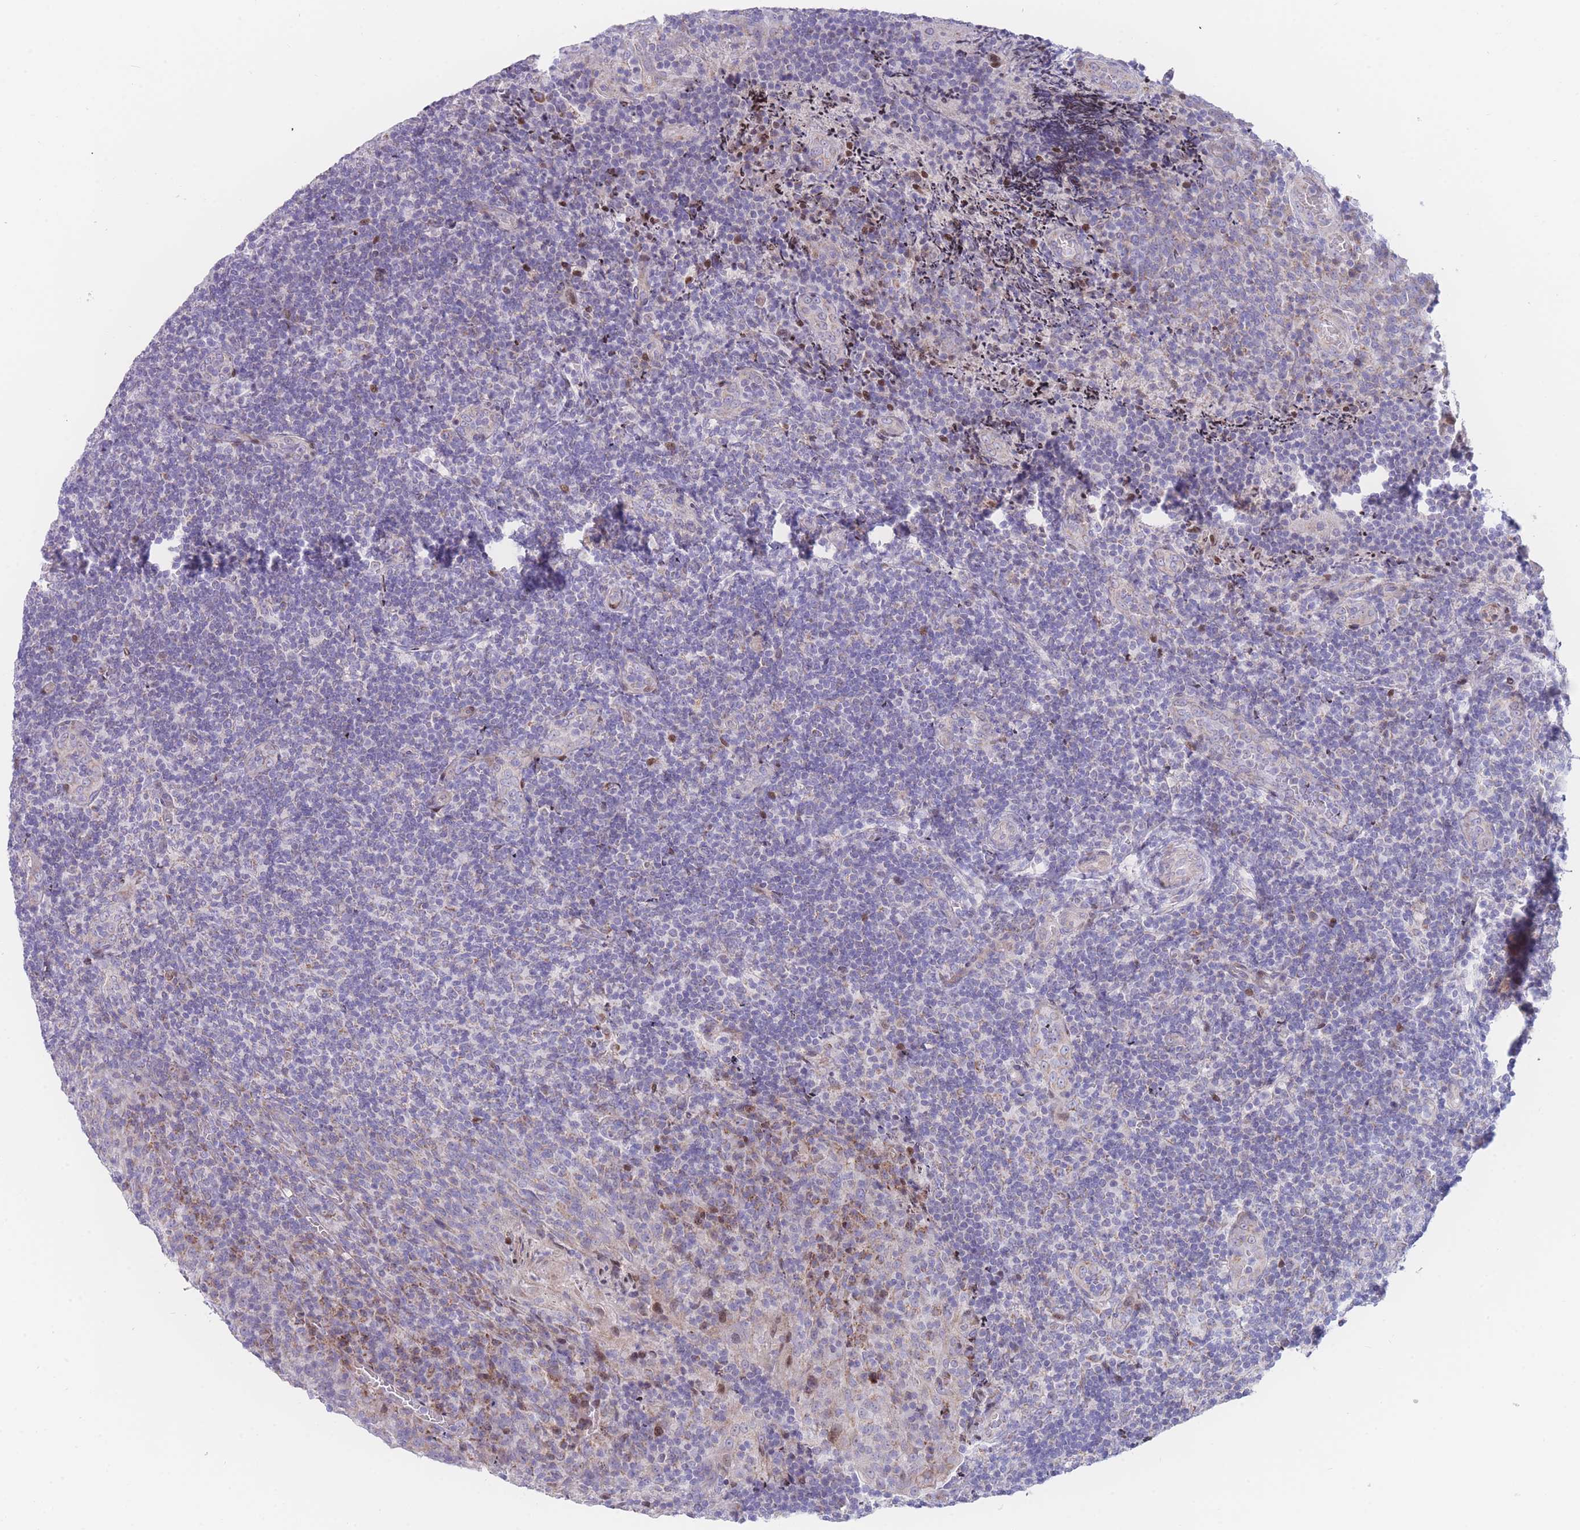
{"staining": {"intensity": "negative", "quantity": "none", "location": "none"}, "tissue": "tonsil", "cell_type": "Germinal center cells", "image_type": "normal", "snomed": [{"axis": "morphology", "description": "Normal tissue, NOS"}, {"axis": "topography", "description": "Tonsil"}], "caption": "A high-resolution photomicrograph shows immunohistochemistry (IHC) staining of unremarkable tonsil, which exhibits no significant positivity in germinal center cells. The staining is performed using DAB (3,3'-diaminobenzidine) brown chromogen with nuclei counter-stained in using hematoxylin.", "gene": "GPAM", "patient": {"sex": "male", "age": 17}}